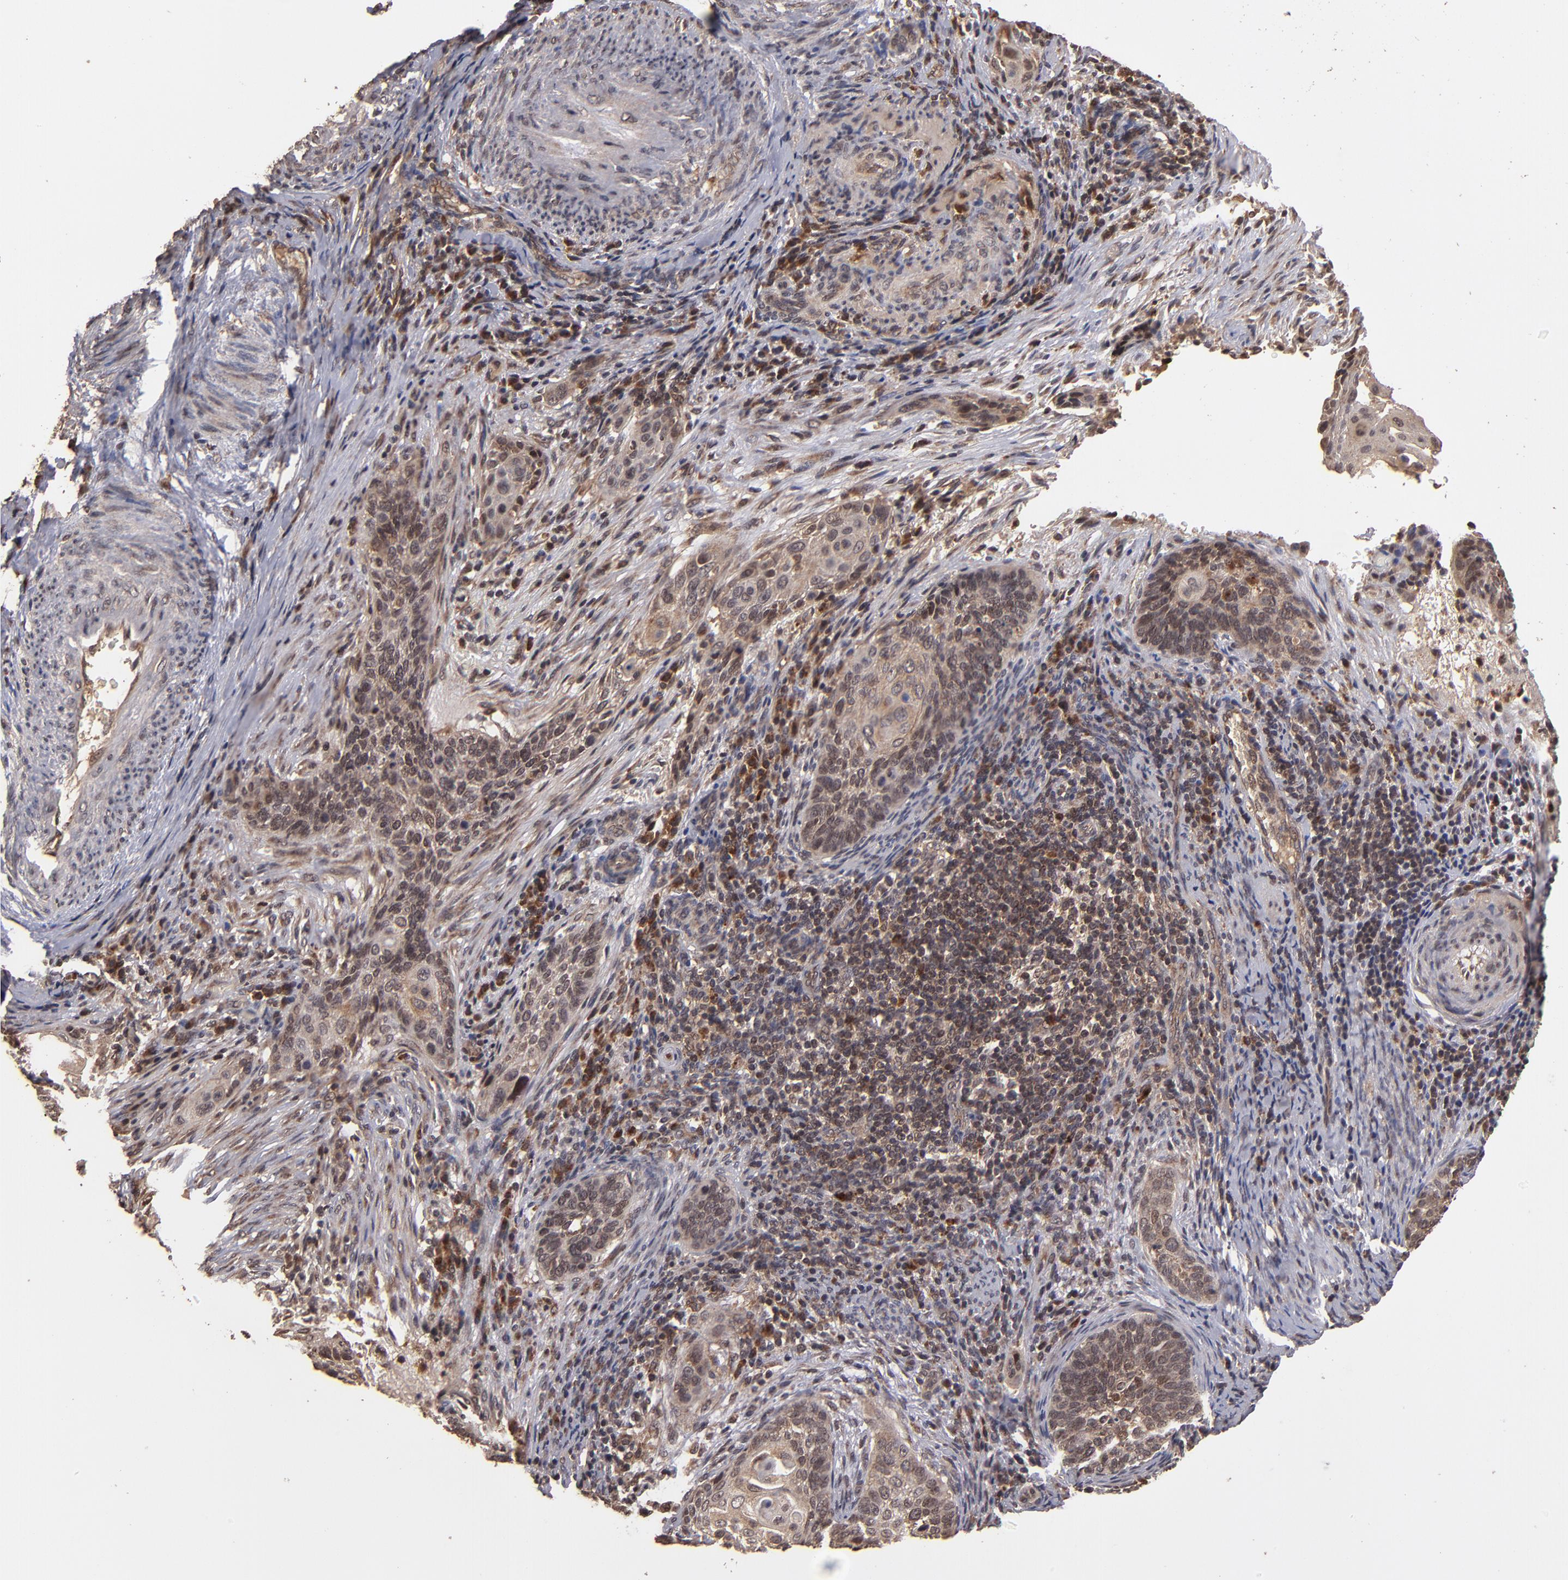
{"staining": {"intensity": "moderate", "quantity": "25%-75%", "location": "cytoplasmic/membranous"}, "tissue": "cervical cancer", "cell_type": "Tumor cells", "image_type": "cancer", "snomed": [{"axis": "morphology", "description": "Squamous cell carcinoma, NOS"}, {"axis": "topography", "description": "Cervix"}], "caption": "Cervical cancer (squamous cell carcinoma) stained with a protein marker exhibits moderate staining in tumor cells.", "gene": "NFE2L2", "patient": {"sex": "female", "age": 33}}